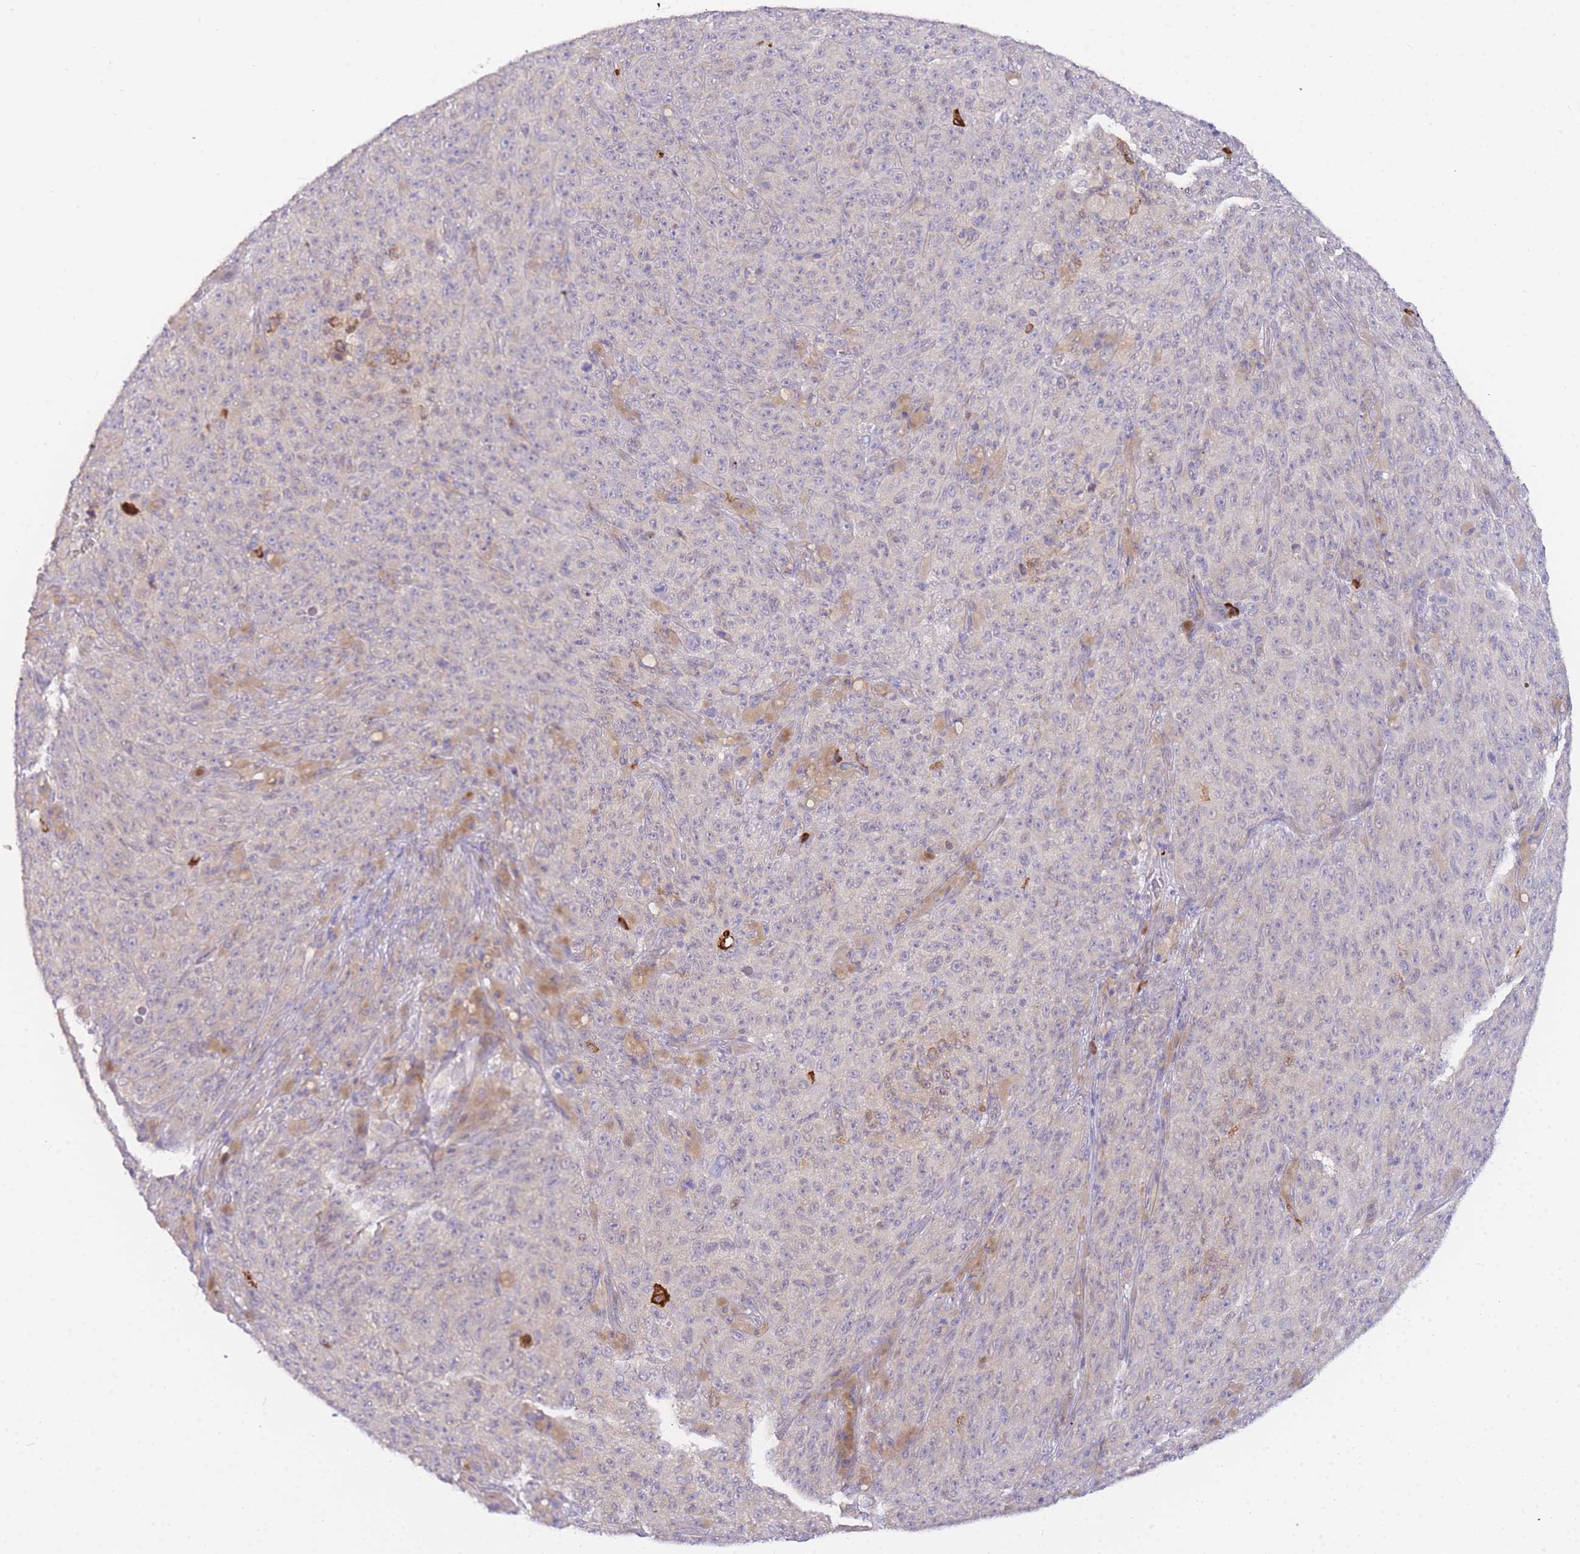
{"staining": {"intensity": "negative", "quantity": "none", "location": "none"}, "tissue": "melanoma", "cell_type": "Tumor cells", "image_type": "cancer", "snomed": [{"axis": "morphology", "description": "Malignant melanoma, NOS"}, {"axis": "topography", "description": "Skin"}], "caption": "DAB (3,3'-diaminobenzidine) immunohistochemical staining of human malignant melanoma reveals no significant positivity in tumor cells.", "gene": "ZNF510", "patient": {"sex": "female", "age": 82}}